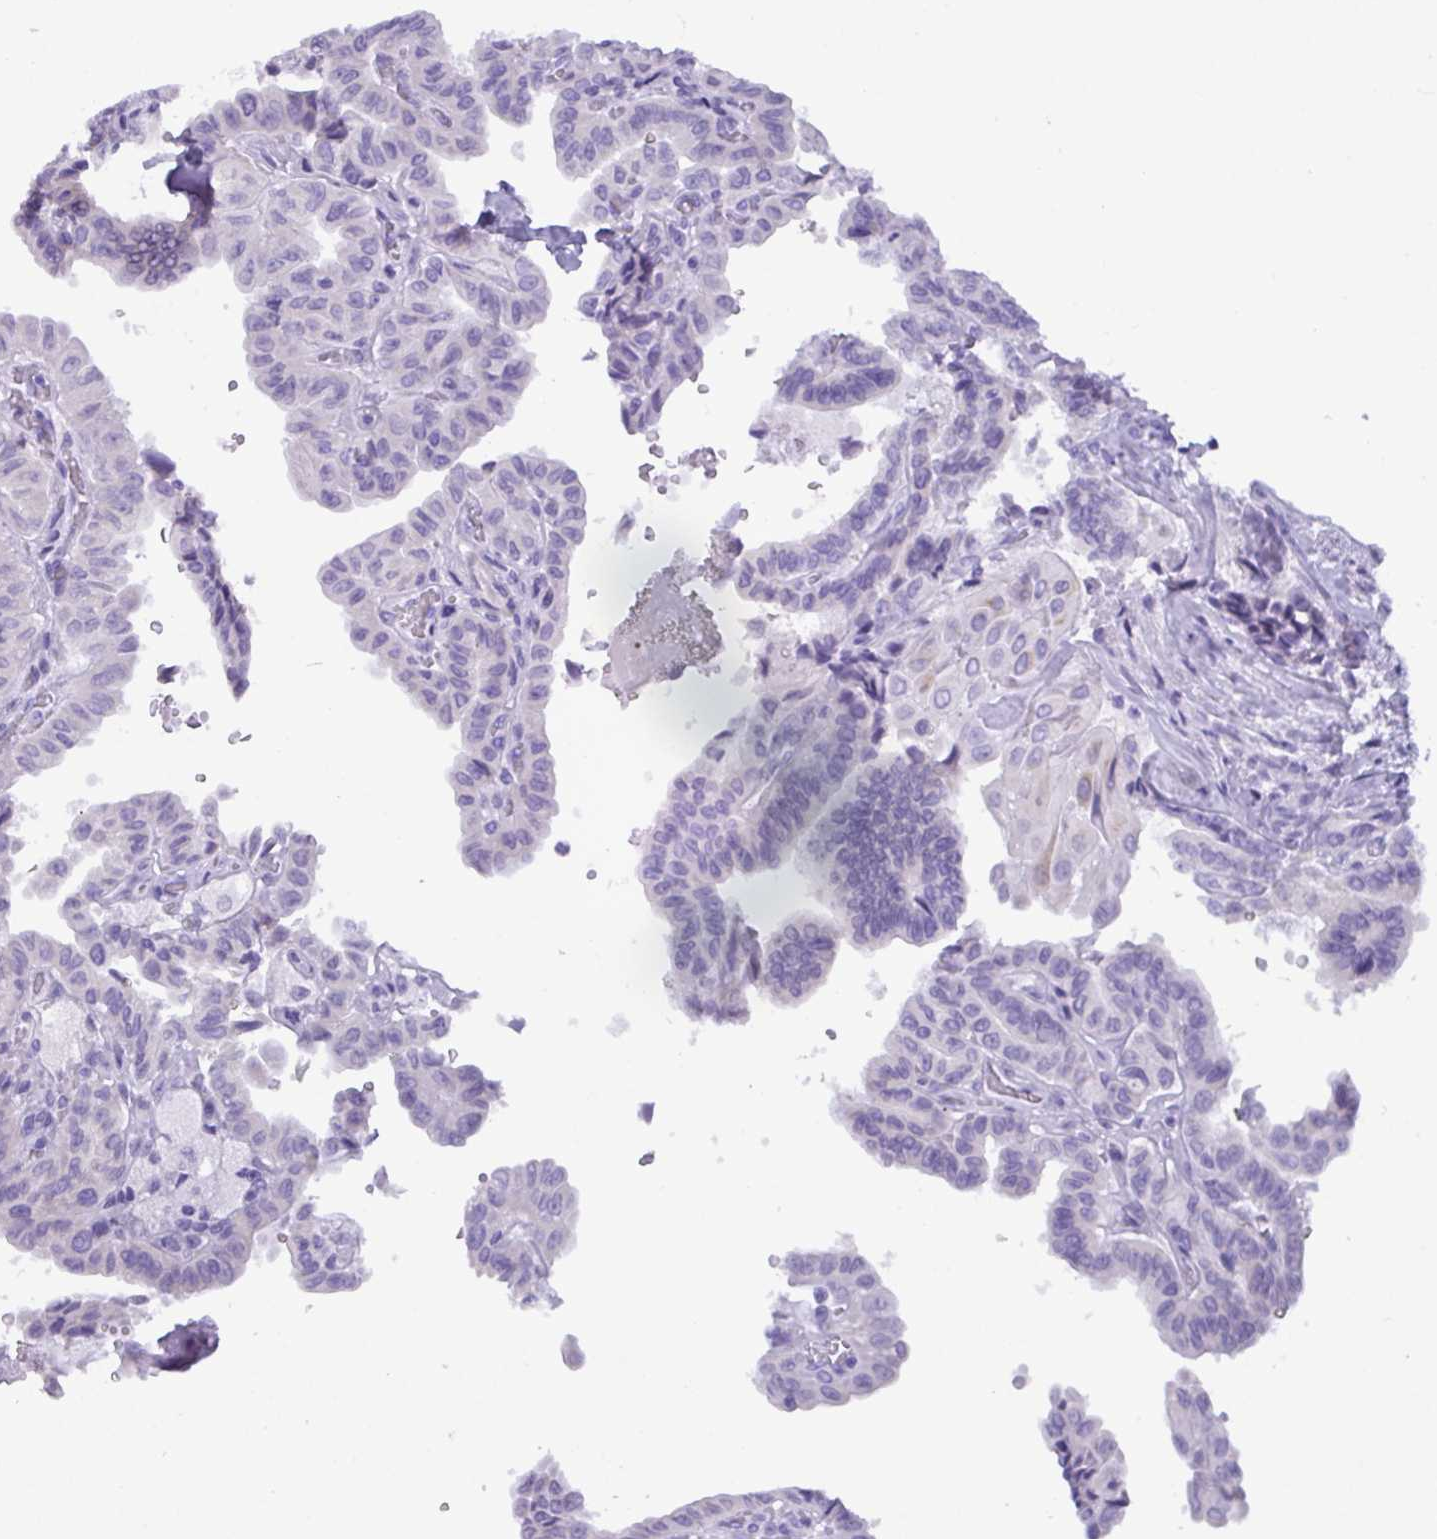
{"staining": {"intensity": "negative", "quantity": "none", "location": "none"}, "tissue": "thyroid cancer", "cell_type": "Tumor cells", "image_type": "cancer", "snomed": [{"axis": "morphology", "description": "Papillary adenocarcinoma, NOS"}, {"axis": "topography", "description": "Thyroid gland"}], "caption": "Immunohistochemistry of human thyroid cancer (papillary adenocarcinoma) exhibits no positivity in tumor cells.", "gene": "C4orf33", "patient": {"sex": "male", "age": 87}}